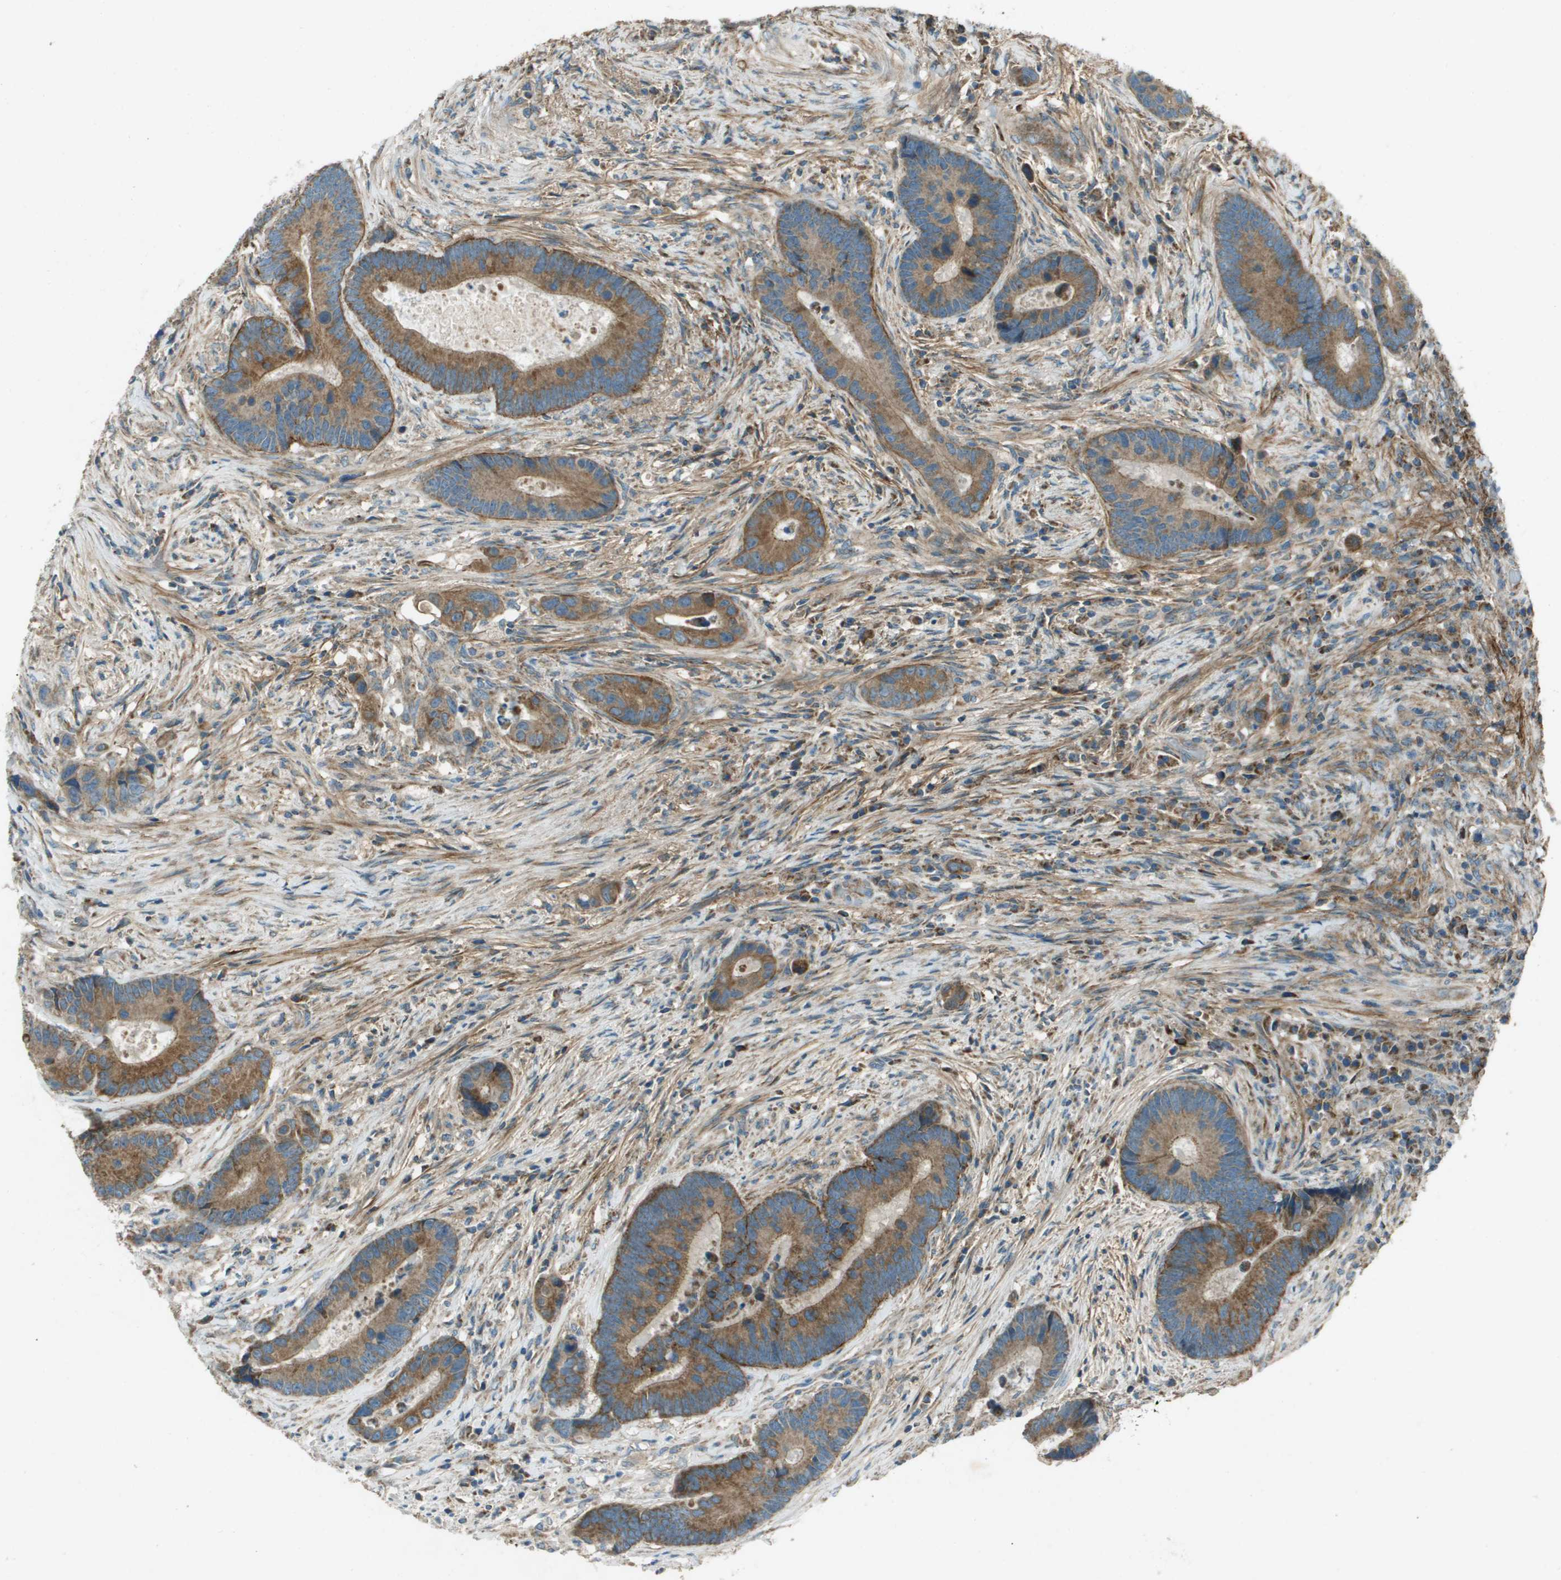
{"staining": {"intensity": "moderate", "quantity": ">75%", "location": "cytoplasmic/membranous"}, "tissue": "colorectal cancer", "cell_type": "Tumor cells", "image_type": "cancer", "snomed": [{"axis": "morphology", "description": "Adenocarcinoma, NOS"}, {"axis": "topography", "description": "Rectum"}], "caption": "Immunohistochemical staining of adenocarcinoma (colorectal) shows moderate cytoplasmic/membranous protein staining in about >75% of tumor cells.", "gene": "MIGA1", "patient": {"sex": "female", "age": 89}}